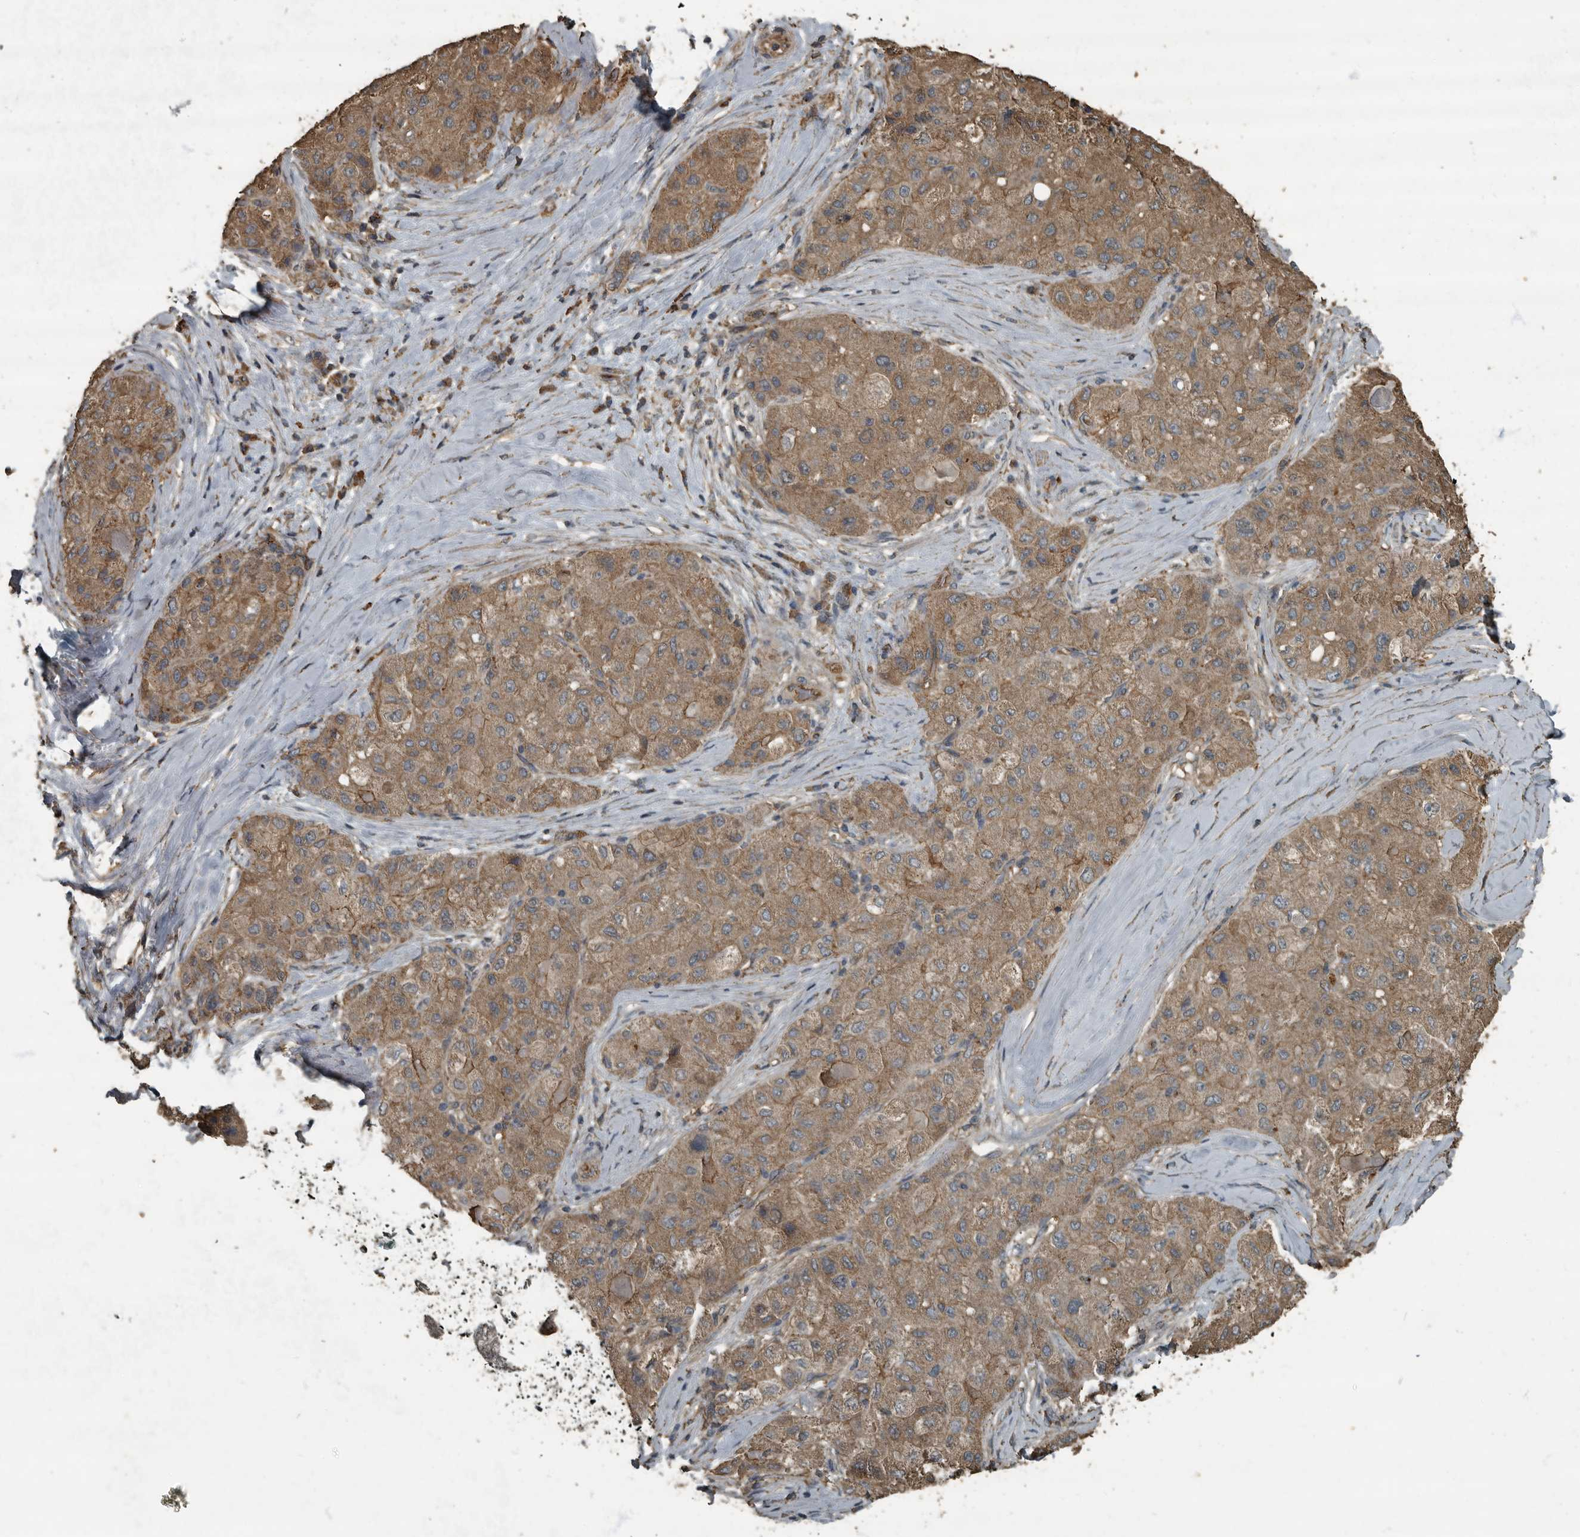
{"staining": {"intensity": "moderate", "quantity": ">75%", "location": "cytoplasmic/membranous"}, "tissue": "liver cancer", "cell_type": "Tumor cells", "image_type": "cancer", "snomed": [{"axis": "morphology", "description": "Carcinoma, Hepatocellular, NOS"}, {"axis": "topography", "description": "Liver"}], "caption": "This image shows immunohistochemistry staining of human liver cancer, with medium moderate cytoplasmic/membranous staining in about >75% of tumor cells.", "gene": "IL15RA", "patient": {"sex": "male", "age": 80}}